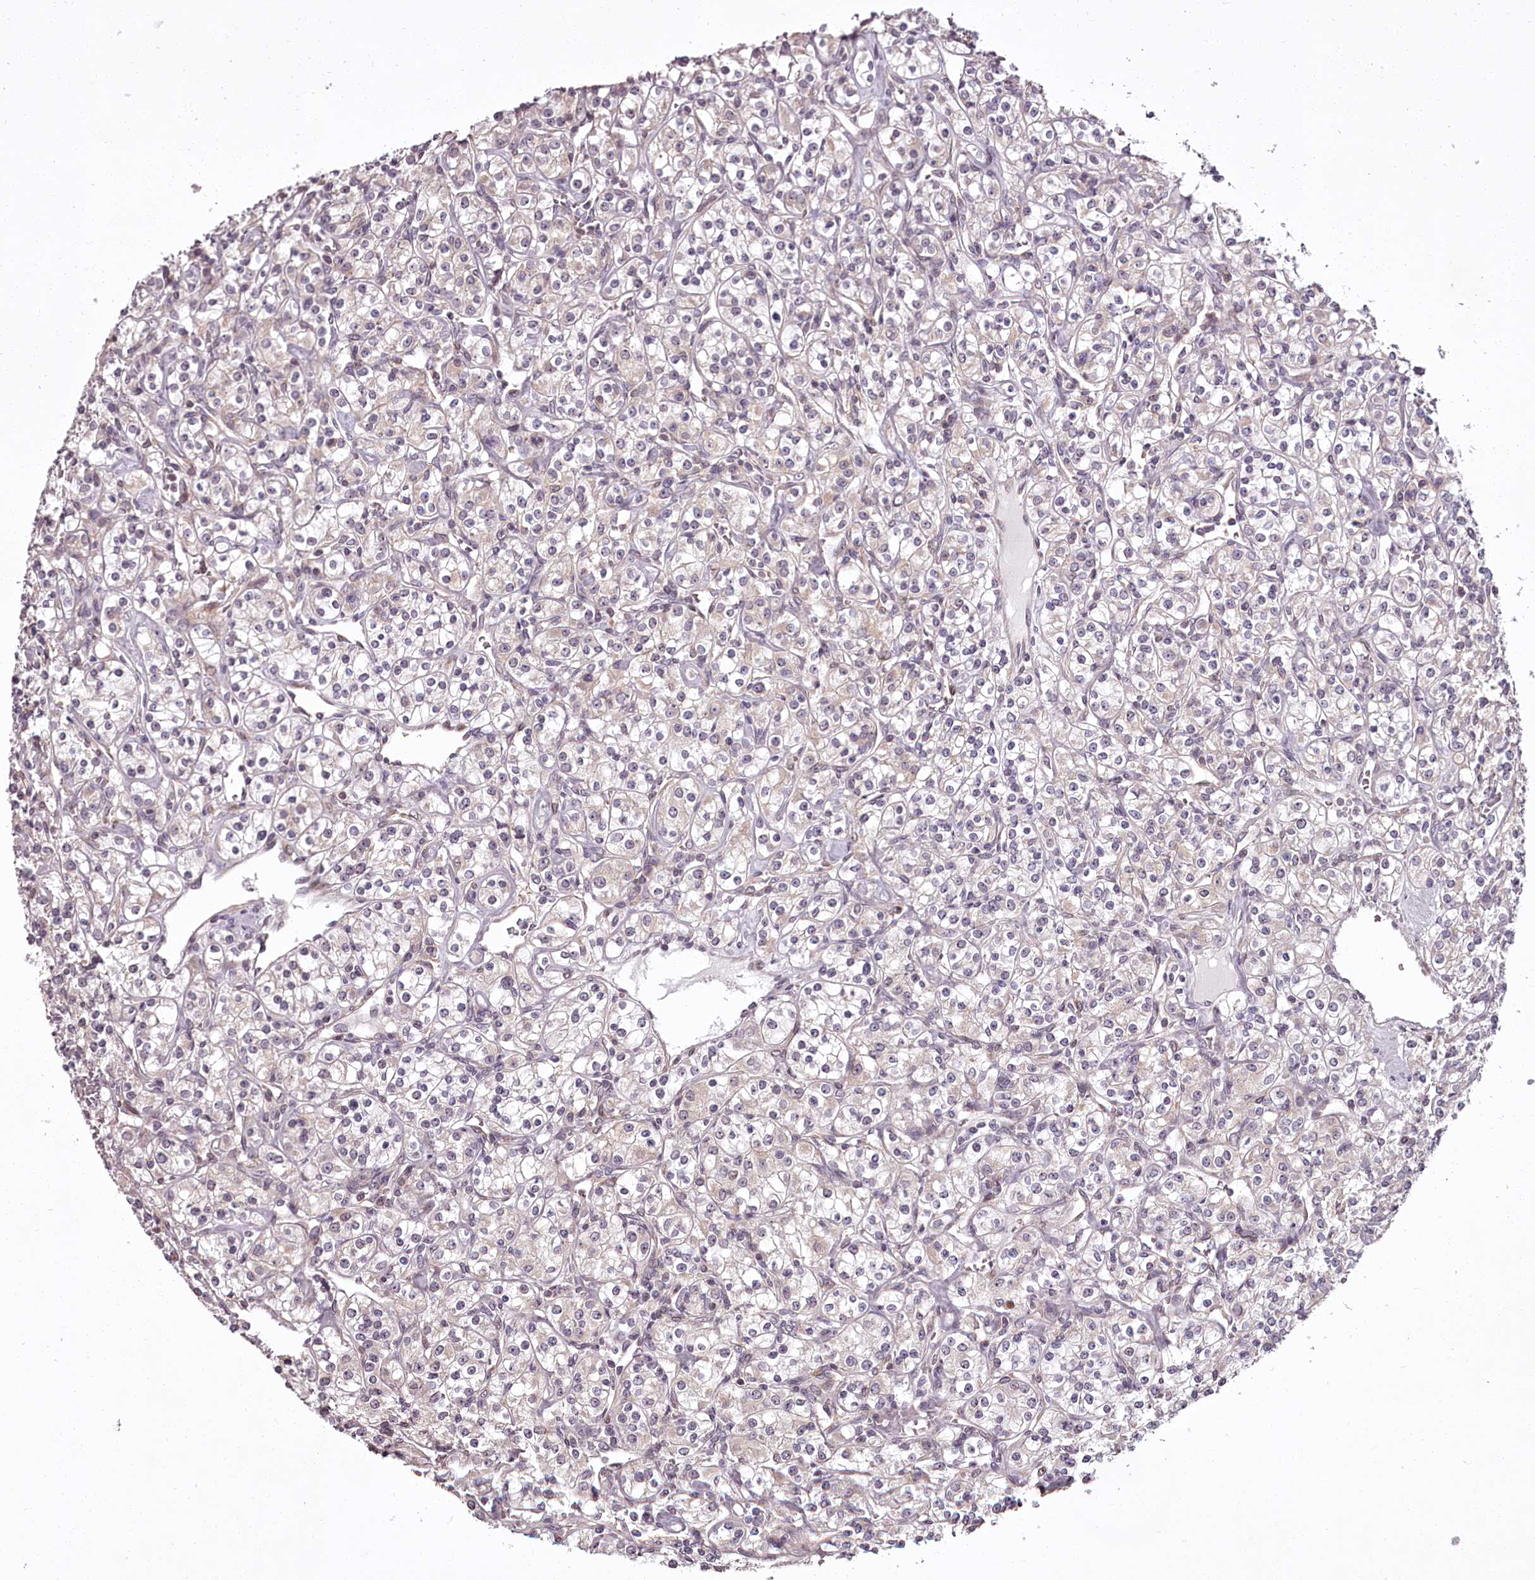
{"staining": {"intensity": "negative", "quantity": "none", "location": "none"}, "tissue": "renal cancer", "cell_type": "Tumor cells", "image_type": "cancer", "snomed": [{"axis": "morphology", "description": "Adenocarcinoma, NOS"}, {"axis": "topography", "description": "Kidney"}], "caption": "Renal cancer (adenocarcinoma) was stained to show a protein in brown. There is no significant staining in tumor cells.", "gene": "CCDC92", "patient": {"sex": "male", "age": 77}}